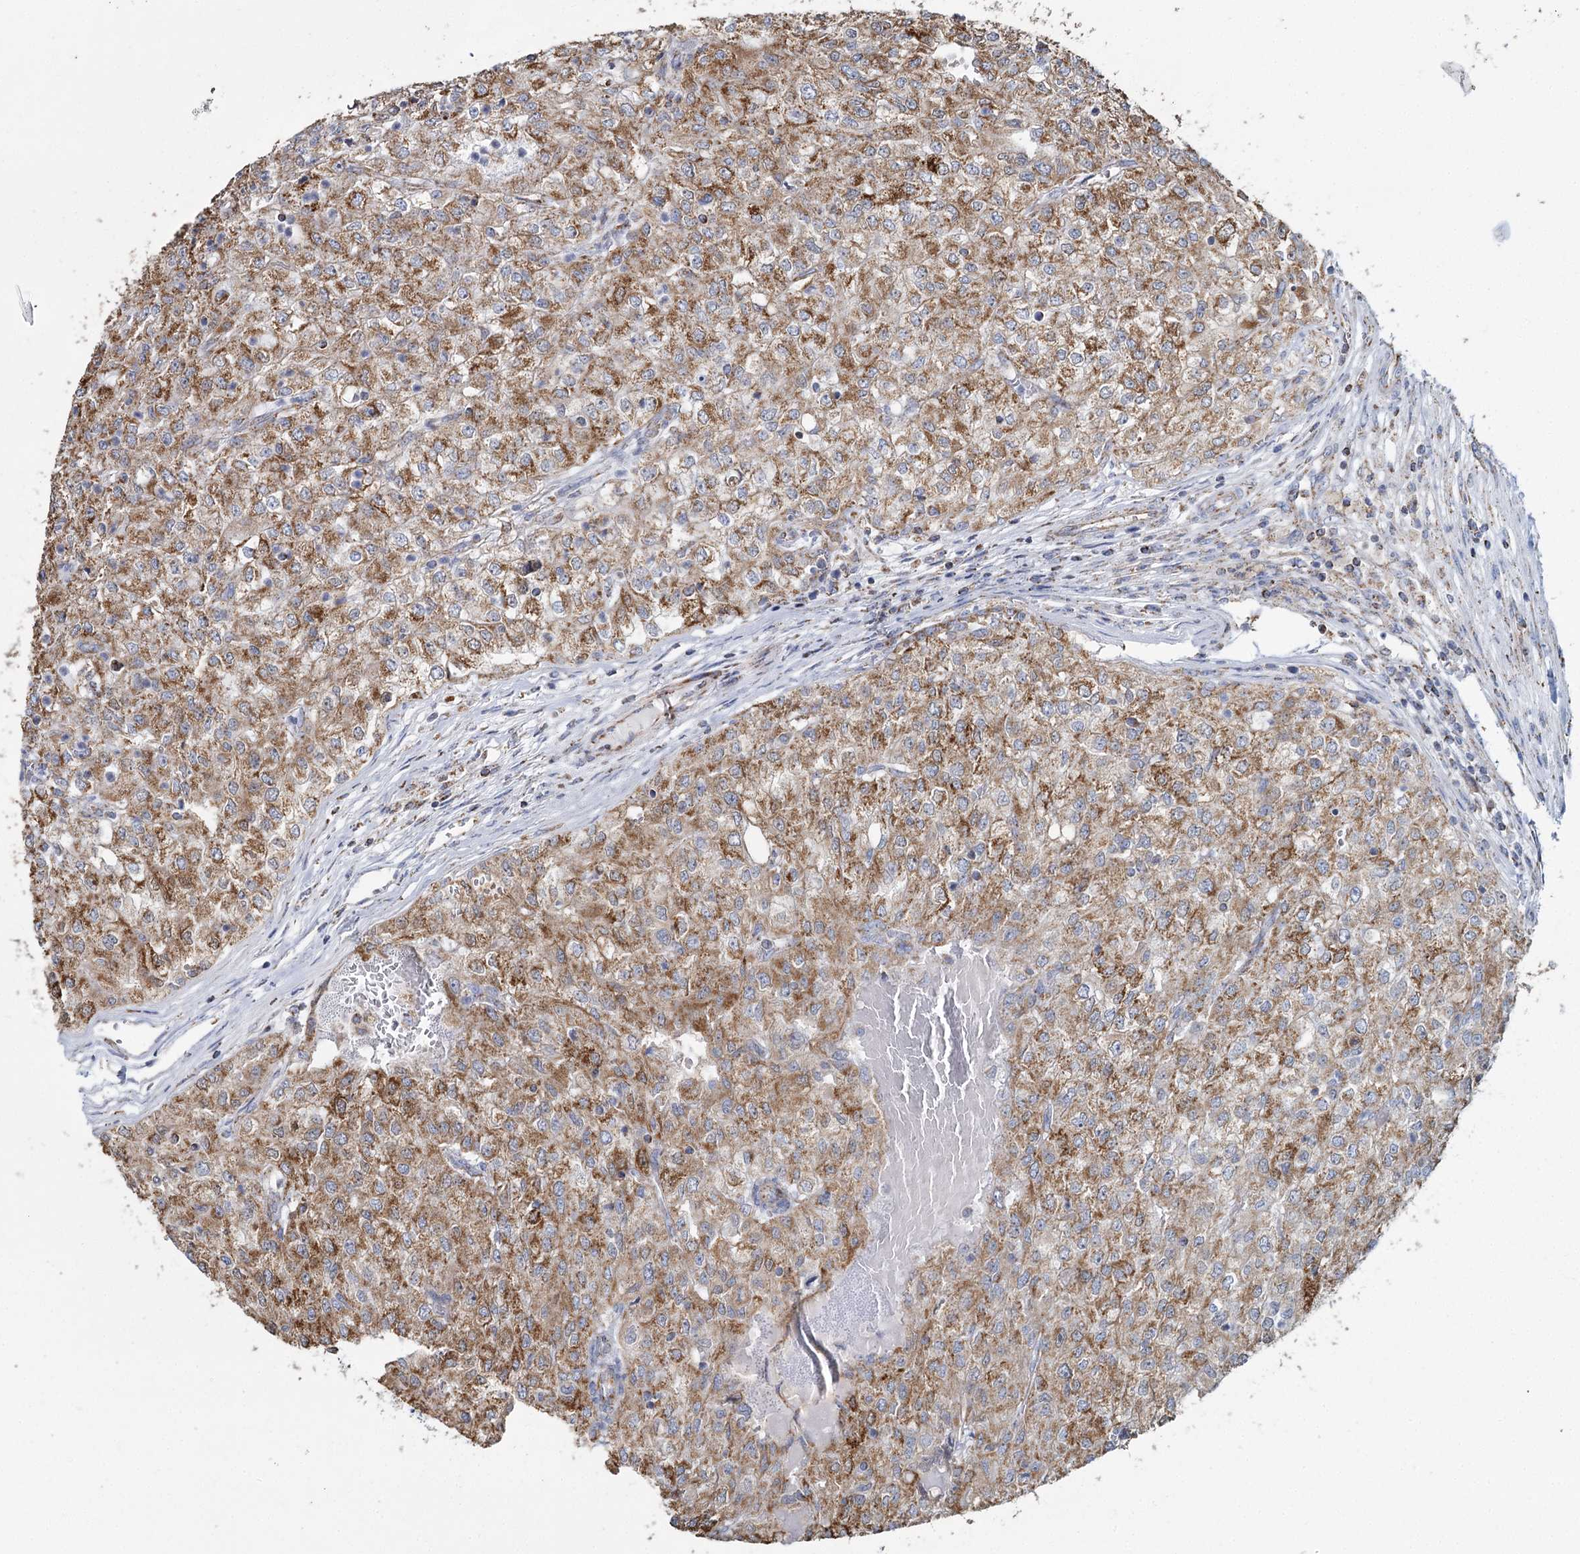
{"staining": {"intensity": "moderate", "quantity": ">75%", "location": "cytoplasmic/membranous"}, "tissue": "renal cancer", "cell_type": "Tumor cells", "image_type": "cancer", "snomed": [{"axis": "morphology", "description": "Adenocarcinoma, NOS"}, {"axis": "topography", "description": "Kidney"}], "caption": "Adenocarcinoma (renal) stained with DAB immunohistochemistry reveals medium levels of moderate cytoplasmic/membranous expression in approximately >75% of tumor cells.", "gene": "MRPL44", "patient": {"sex": "female", "age": 54}}